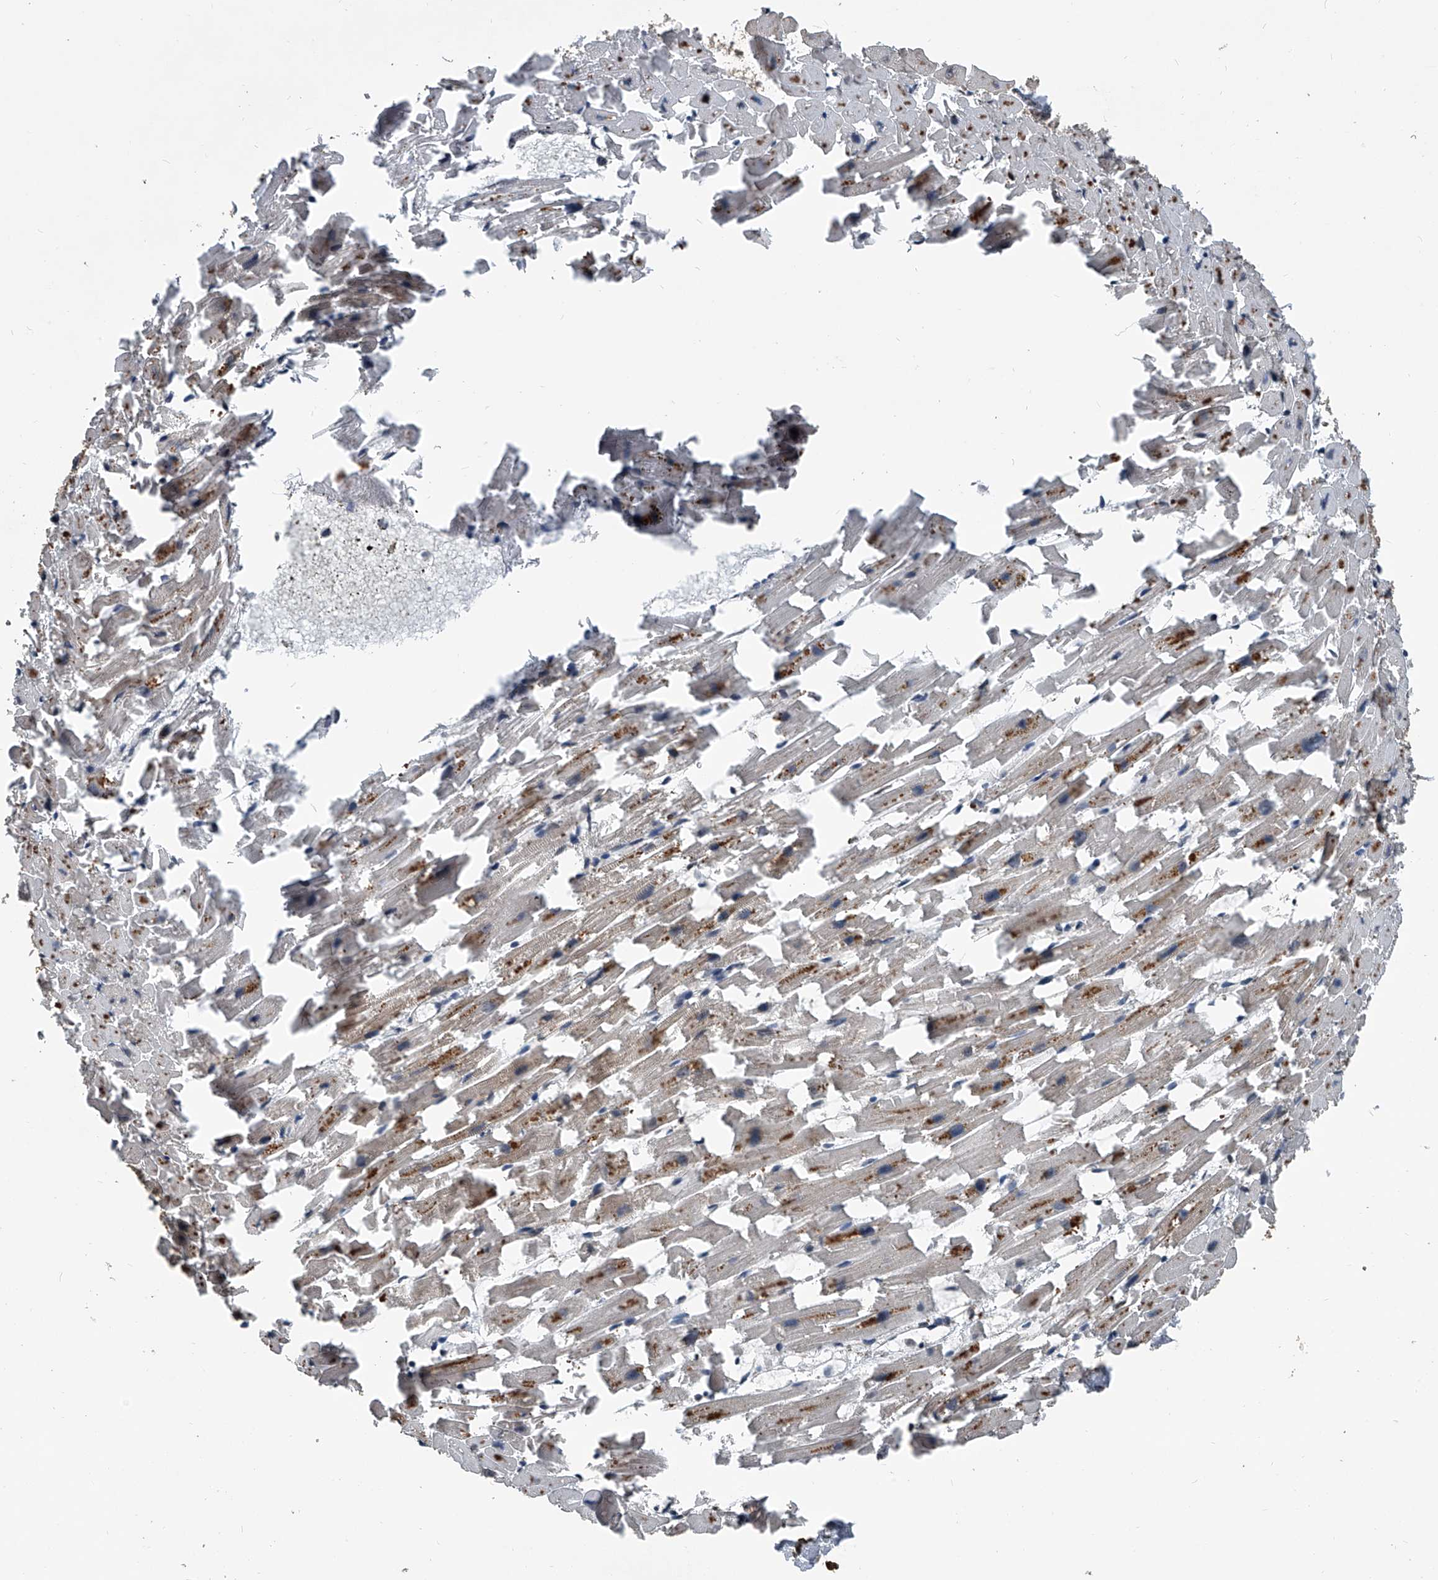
{"staining": {"intensity": "moderate", "quantity": ">75%", "location": "cytoplasmic/membranous,nuclear"}, "tissue": "heart muscle", "cell_type": "Cardiomyocytes", "image_type": "normal", "snomed": [{"axis": "morphology", "description": "Normal tissue, NOS"}, {"axis": "topography", "description": "Heart"}], "caption": "Immunohistochemical staining of benign heart muscle shows >75% levels of moderate cytoplasmic/membranous,nuclear protein positivity in approximately >75% of cardiomyocytes.", "gene": "FKBP5", "patient": {"sex": "female", "age": 64}}